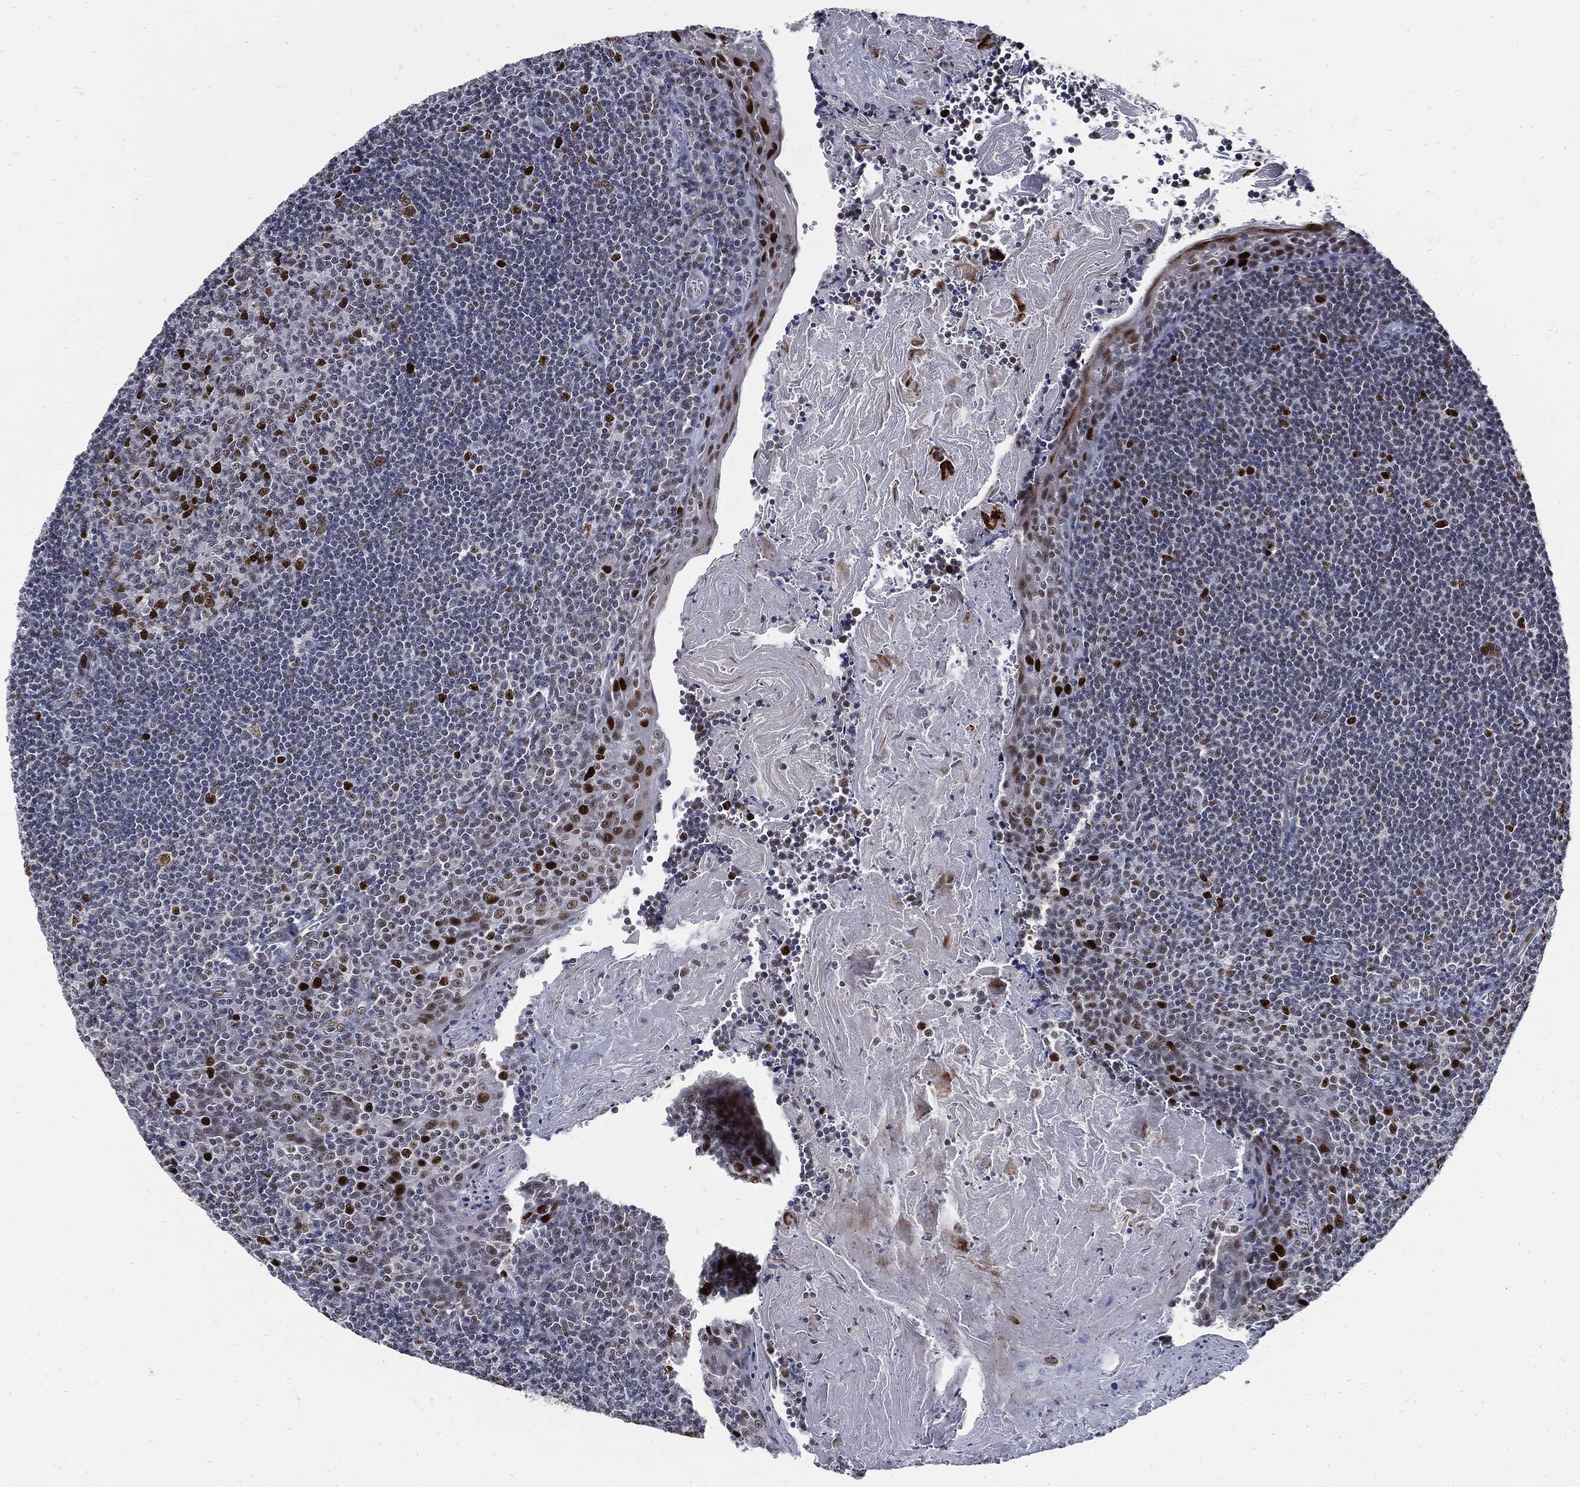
{"staining": {"intensity": "strong", "quantity": "<25%", "location": "nuclear"}, "tissue": "tonsil", "cell_type": "Germinal center cells", "image_type": "normal", "snomed": [{"axis": "morphology", "description": "Normal tissue, NOS"}, {"axis": "morphology", "description": "Inflammation, NOS"}, {"axis": "topography", "description": "Tonsil"}], "caption": "This histopathology image demonstrates immunohistochemistry staining of normal human tonsil, with medium strong nuclear expression in approximately <25% of germinal center cells.", "gene": "NBN", "patient": {"sex": "female", "age": 31}}